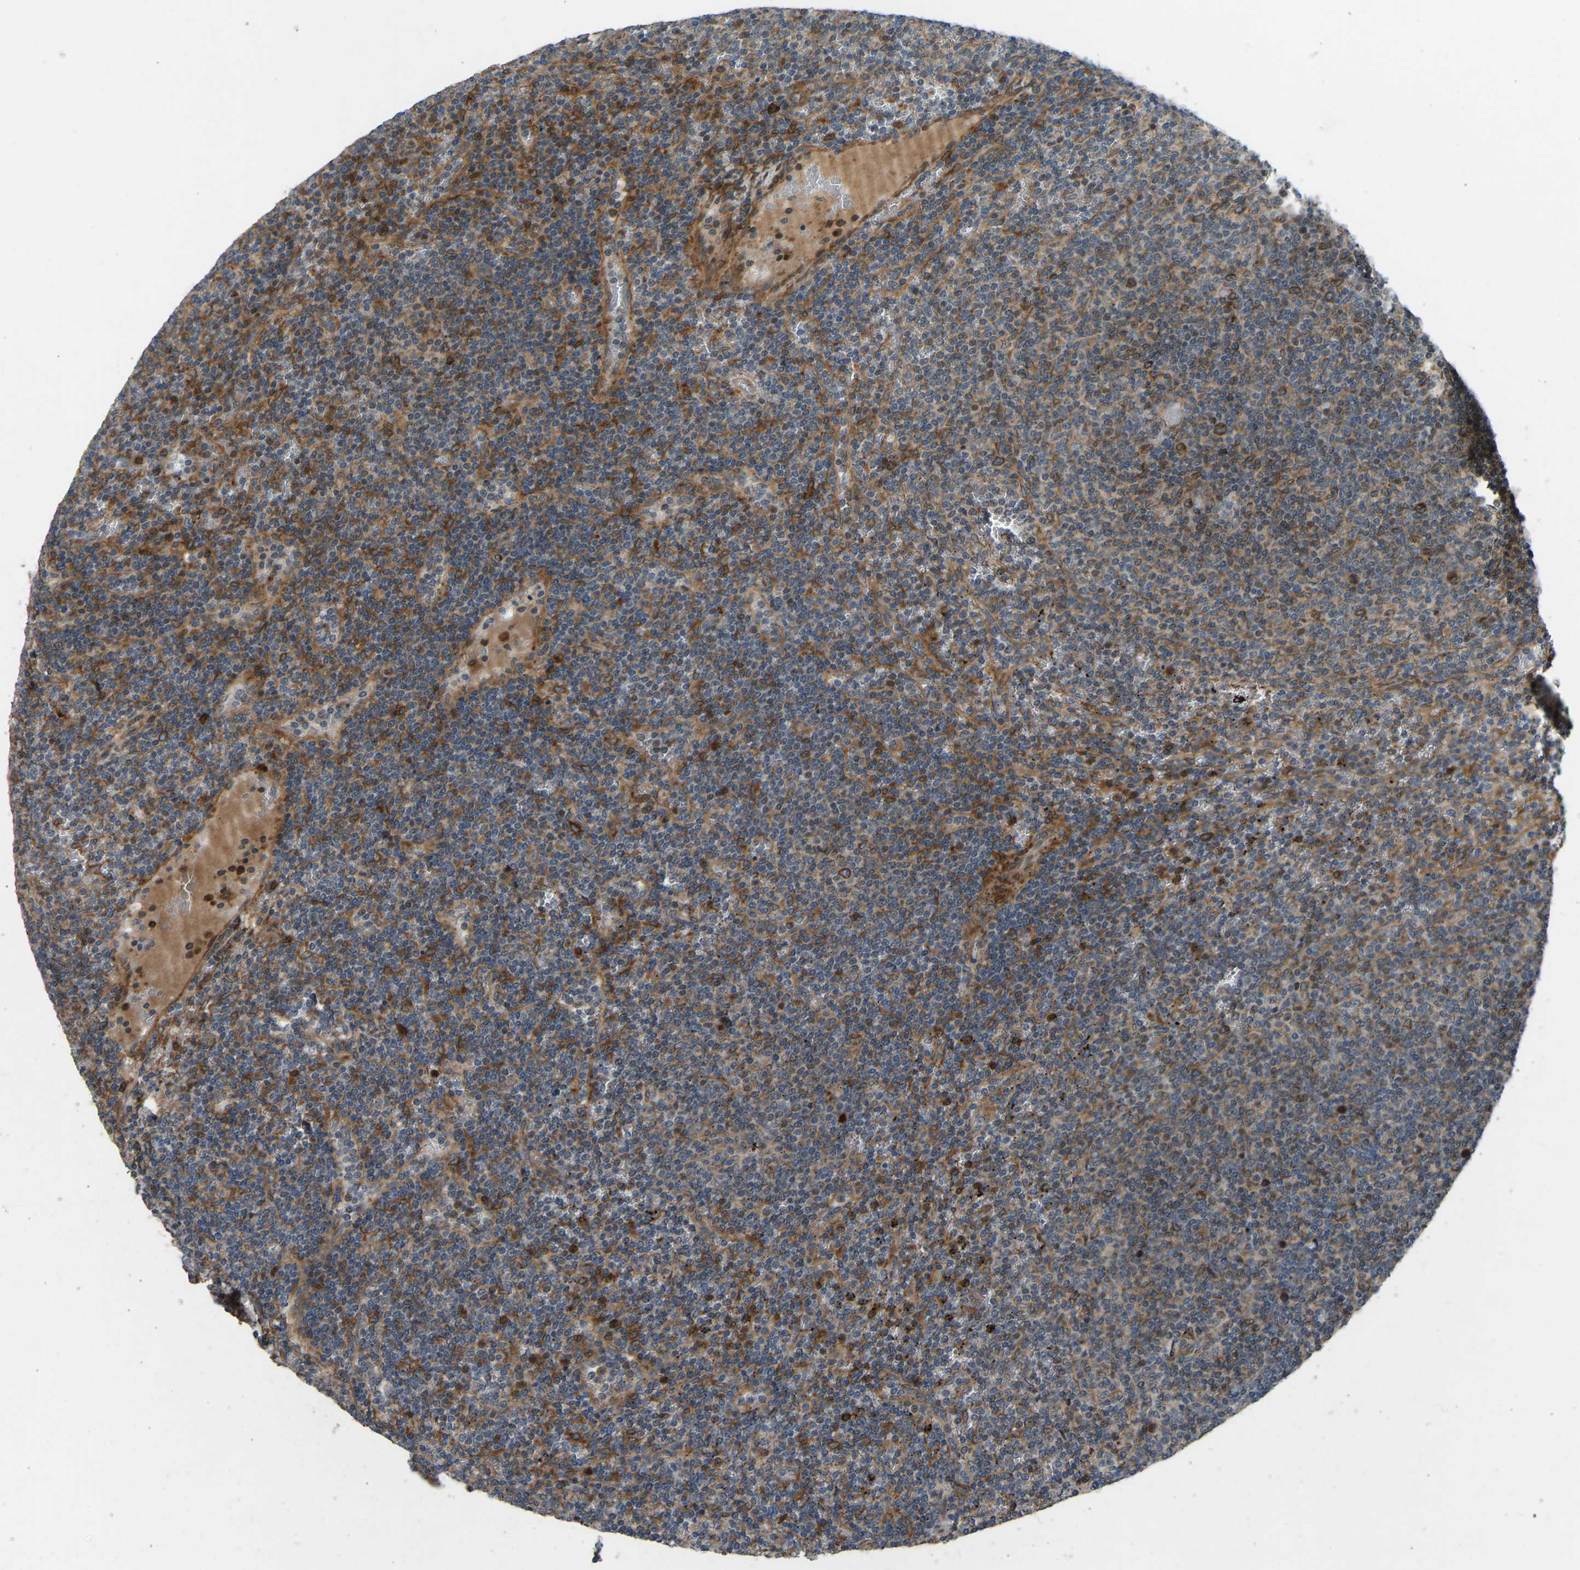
{"staining": {"intensity": "moderate", "quantity": ">75%", "location": "cytoplasmic/membranous"}, "tissue": "lymphoma", "cell_type": "Tumor cells", "image_type": "cancer", "snomed": [{"axis": "morphology", "description": "Malignant lymphoma, non-Hodgkin's type, Low grade"}, {"axis": "topography", "description": "Spleen"}], "caption": "The image demonstrates staining of low-grade malignant lymphoma, non-Hodgkin's type, revealing moderate cytoplasmic/membranous protein positivity (brown color) within tumor cells.", "gene": "OS9", "patient": {"sex": "female", "age": 50}}